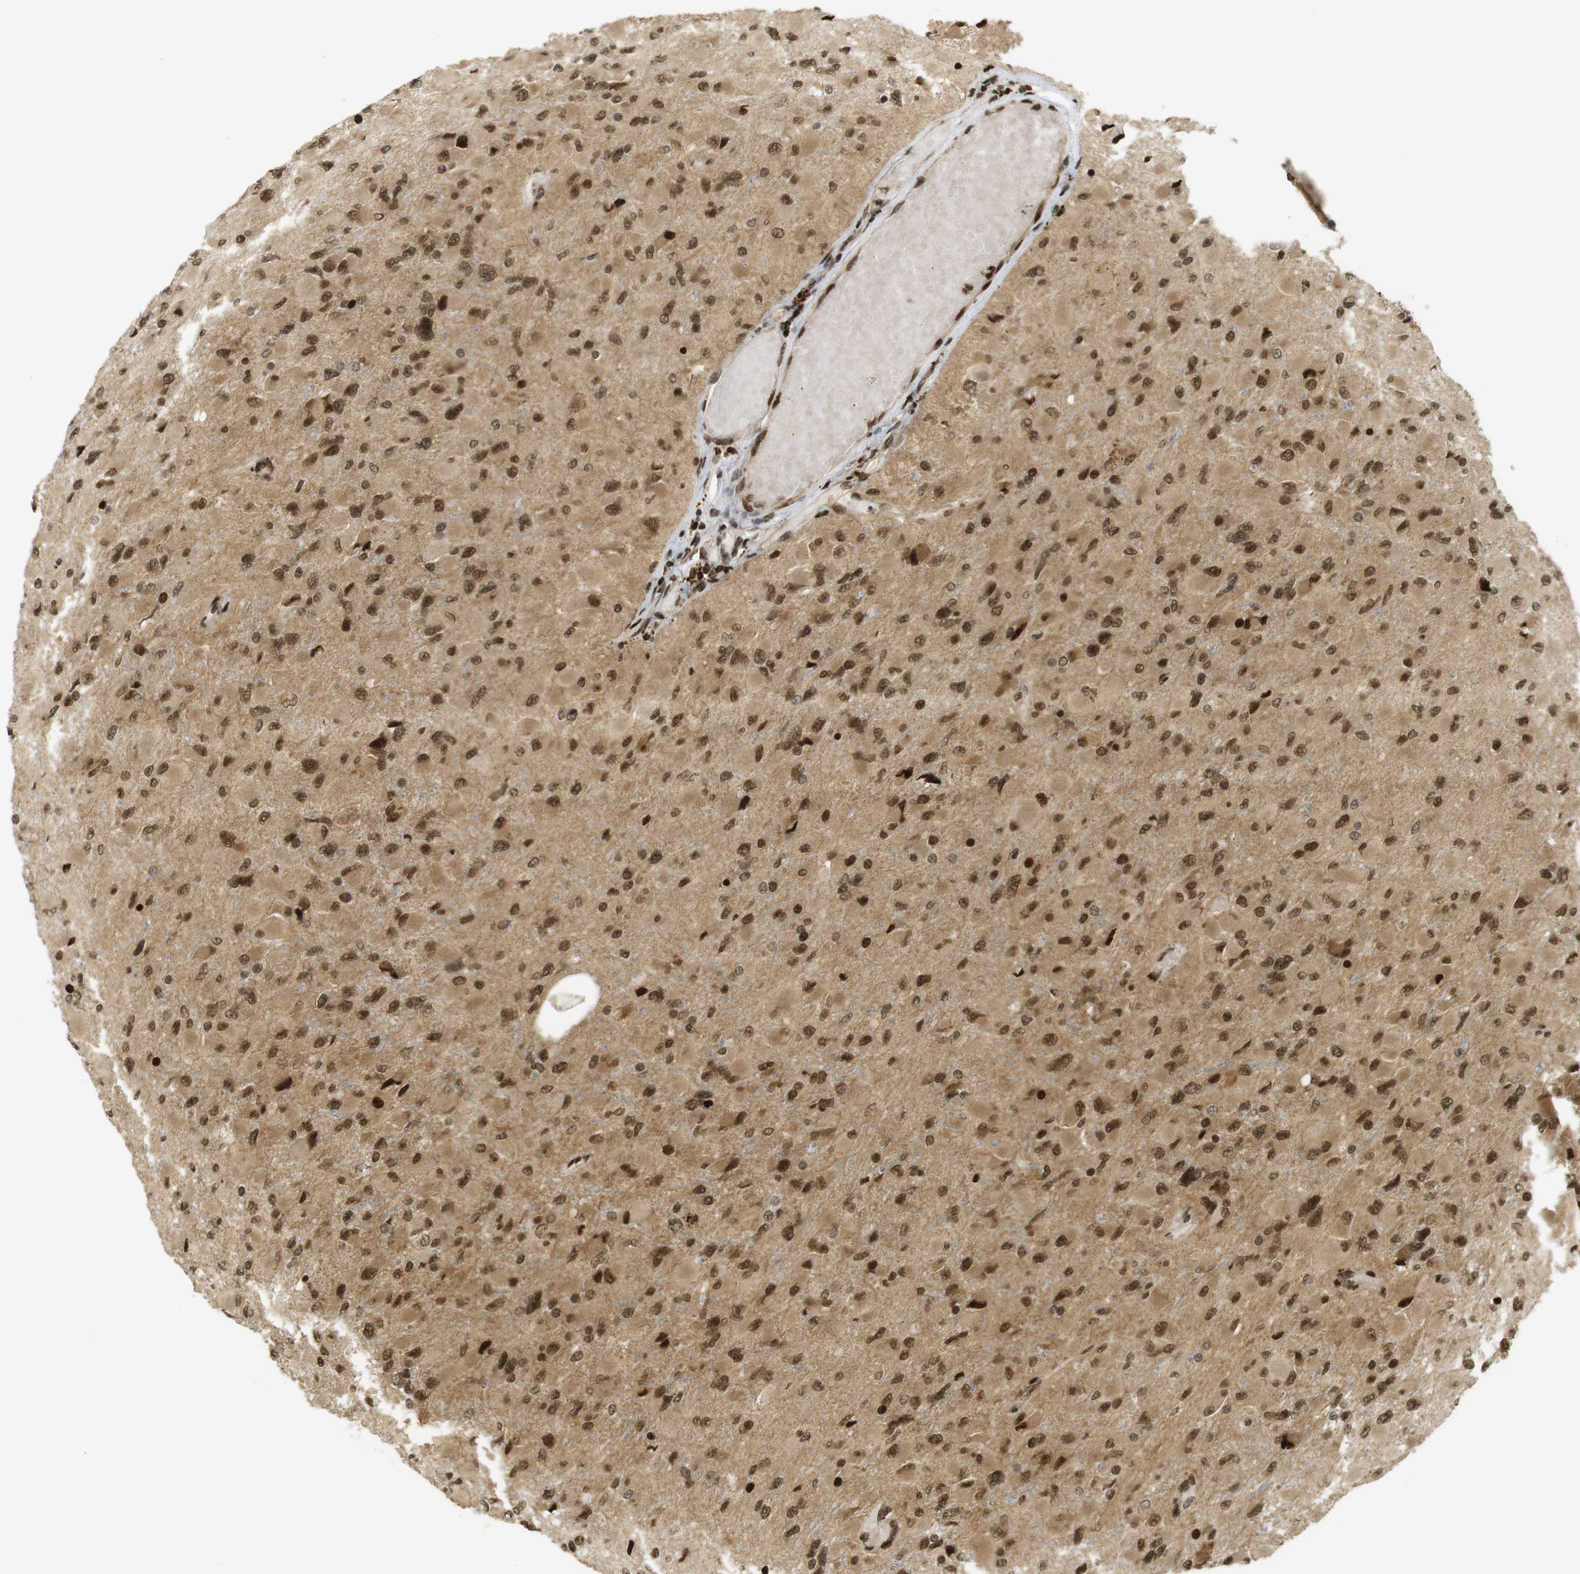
{"staining": {"intensity": "moderate", "quantity": ">75%", "location": "cytoplasmic/membranous,nuclear"}, "tissue": "glioma", "cell_type": "Tumor cells", "image_type": "cancer", "snomed": [{"axis": "morphology", "description": "Glioma, malignant, High grade"}, {"axis": "topography", "description": "Cerebral cortex"}], "caption": "Human malignant glioma (high-grade) stained for a protein (brown) exhibits moderate cytoplasmic/membranous and nuclear positive staining in about >75% of tumor cells.", "gene": "RUVBL2", "patient": {"sex": "female", "age": 36}}